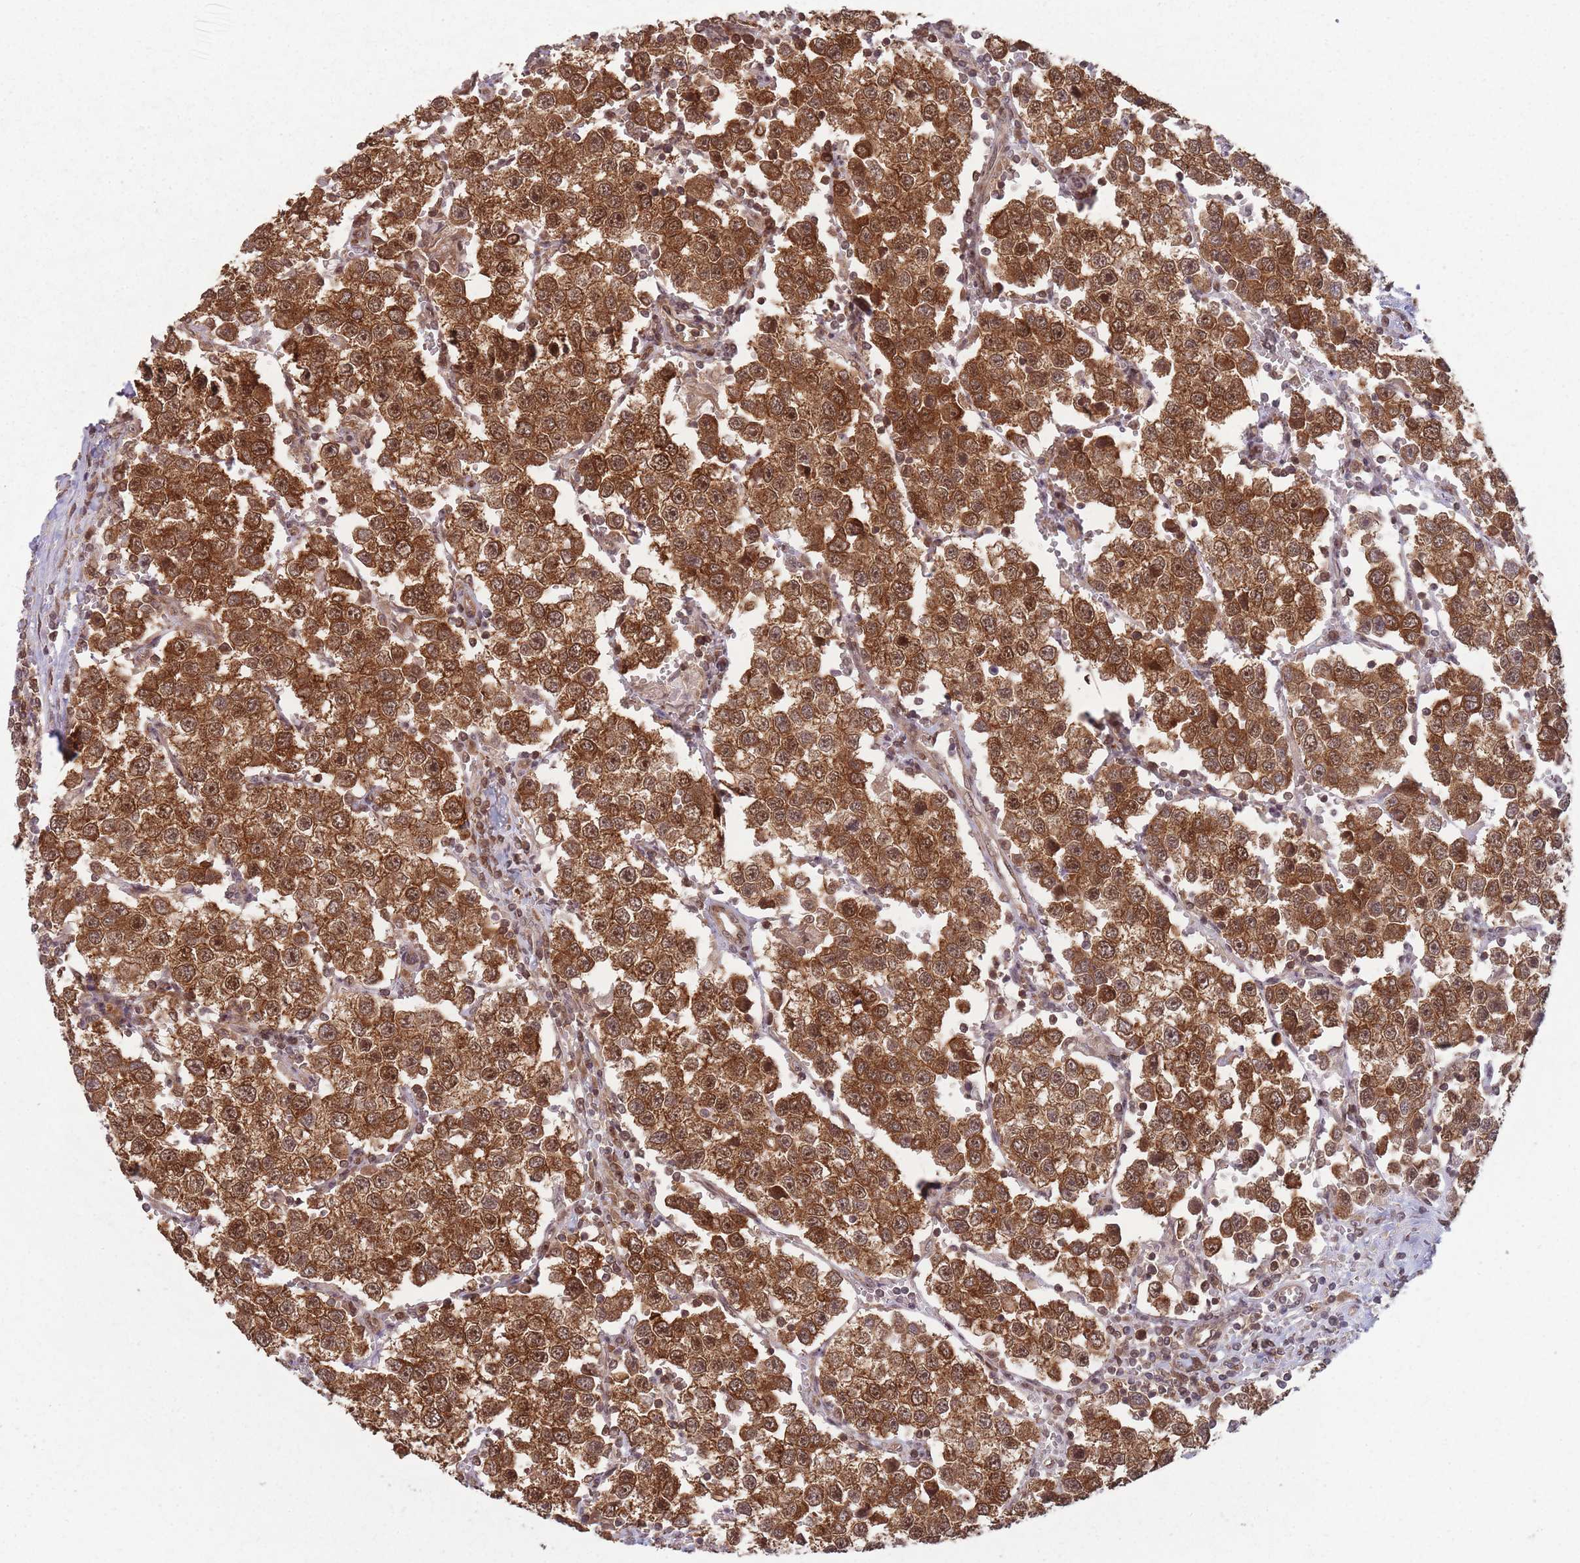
{"staining": {"intensity": "strong", "quantity": ">75%", "location": "cytoplasmic/membranous,nuclear"}, "tissue": "testis cancer", "cell_type": "Tumor cells", "image_type": "cancer", "snomed": [{"axis": "morphology", "description": "Seminoma, NOS"}, {"axis": "topography", "description": "Testis"}], "caption": "Protein expression analysis of testis cancer (seminoma) exhibits strong cytoplasmic/membranous and nuclear expression in about >75% of tumor cells. (Brightfield microscopy of DAB IHC at high magnification).", "gene": "PPP6R3", "patient": {"sex": "male", "age": 37}}